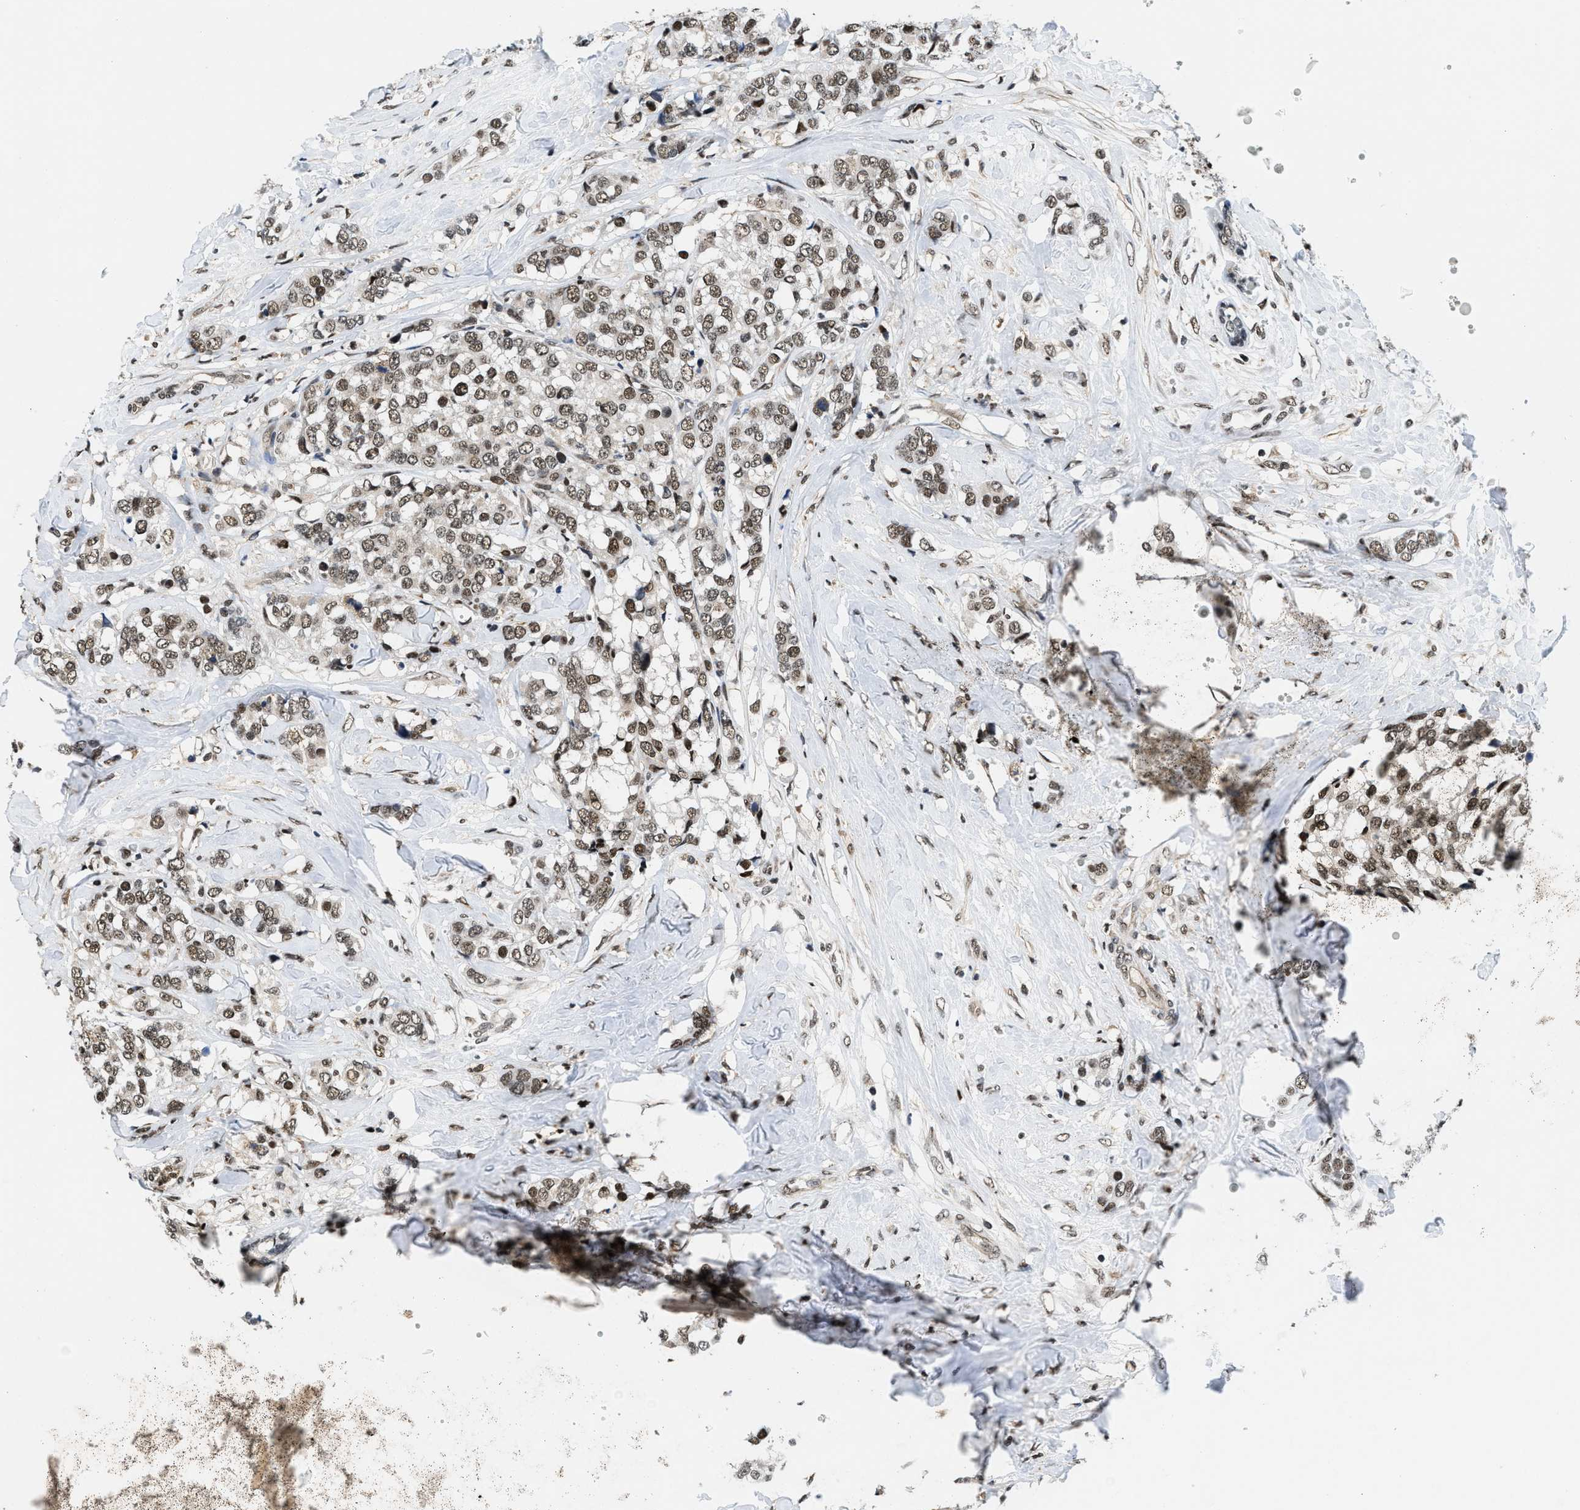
{"staining": {"intensity": "moderate", "quantity": ">75%", "location": "nuclear"}, "tissue": "breast cancer", "cell_type": "Tumor cells", "image_type": "cancer", "snomed": [{"axis": "morphology", "description": "Lobular carcinoma"}, {"axis": "topography", "description": "Breast"}], "caption": "Immunohistochemistry micrograph of breast cancer (lobular carcinoma) stained for a protein (brown), which demonstrates medium levels of moderate nuclear expression in approximately >75% of tumor cells.", "gene": "SAFB", "patient": {"sex": "female", "age": 59}}